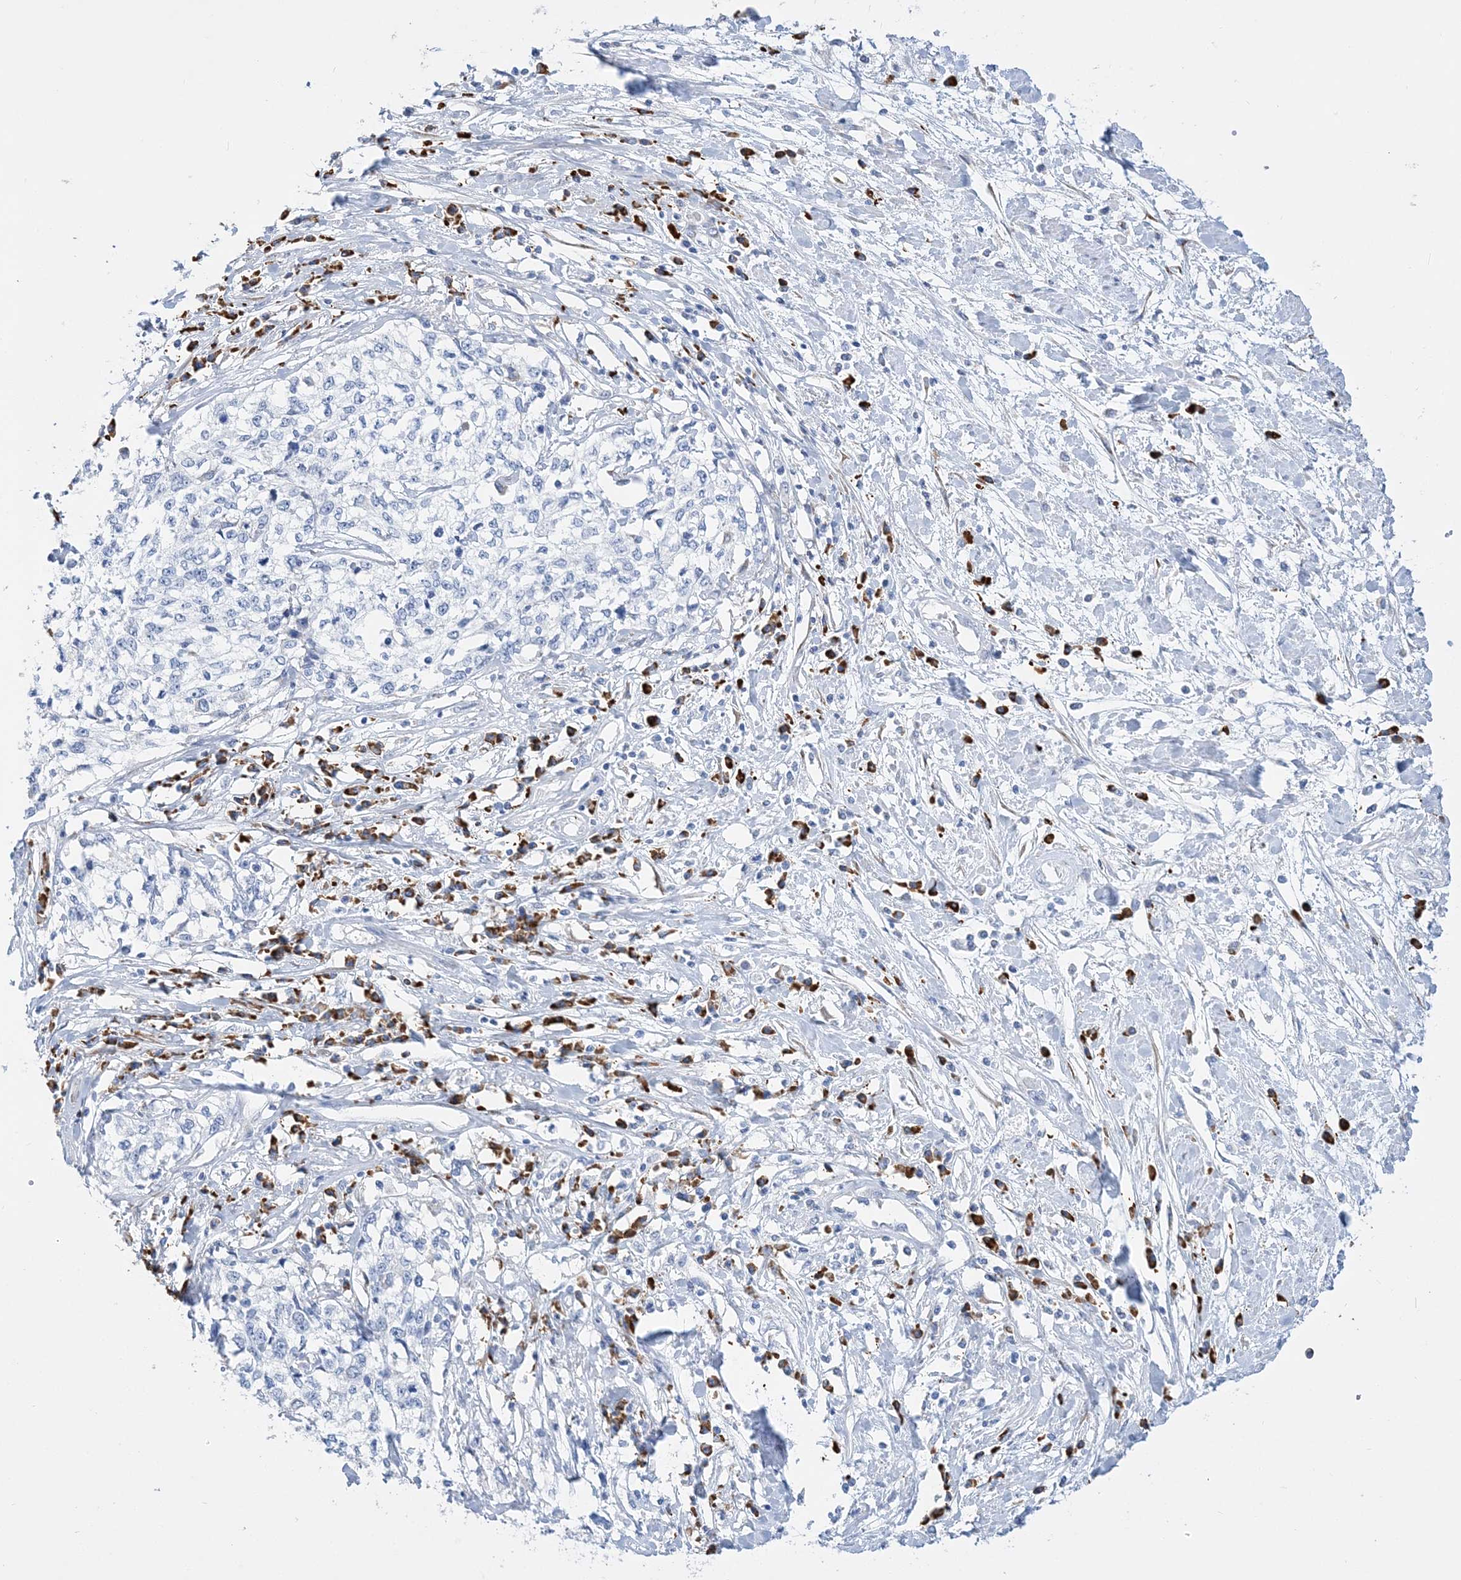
{"staining": {"intensity": "negative", "quantity": "none", "location": "none"}, "tissue": "cervical cancer", "cell_type": "Tumor cells", "image_type": "cancer", "snomed": [{"axis": "morphology", "description": "Squamous cell carcinoma, NOS"}, {"axis": "topography", "description": "Cervix"}], "caption": "DAB immunohistochemical staining of cervical cancer exhibits no significant positivity in tumor cells. (DAB immunohistochemistry (IHC) with hematoxylin counter stain).", "gene": "TSPYL6", "patient": {"sex": "female", "age": 57}}